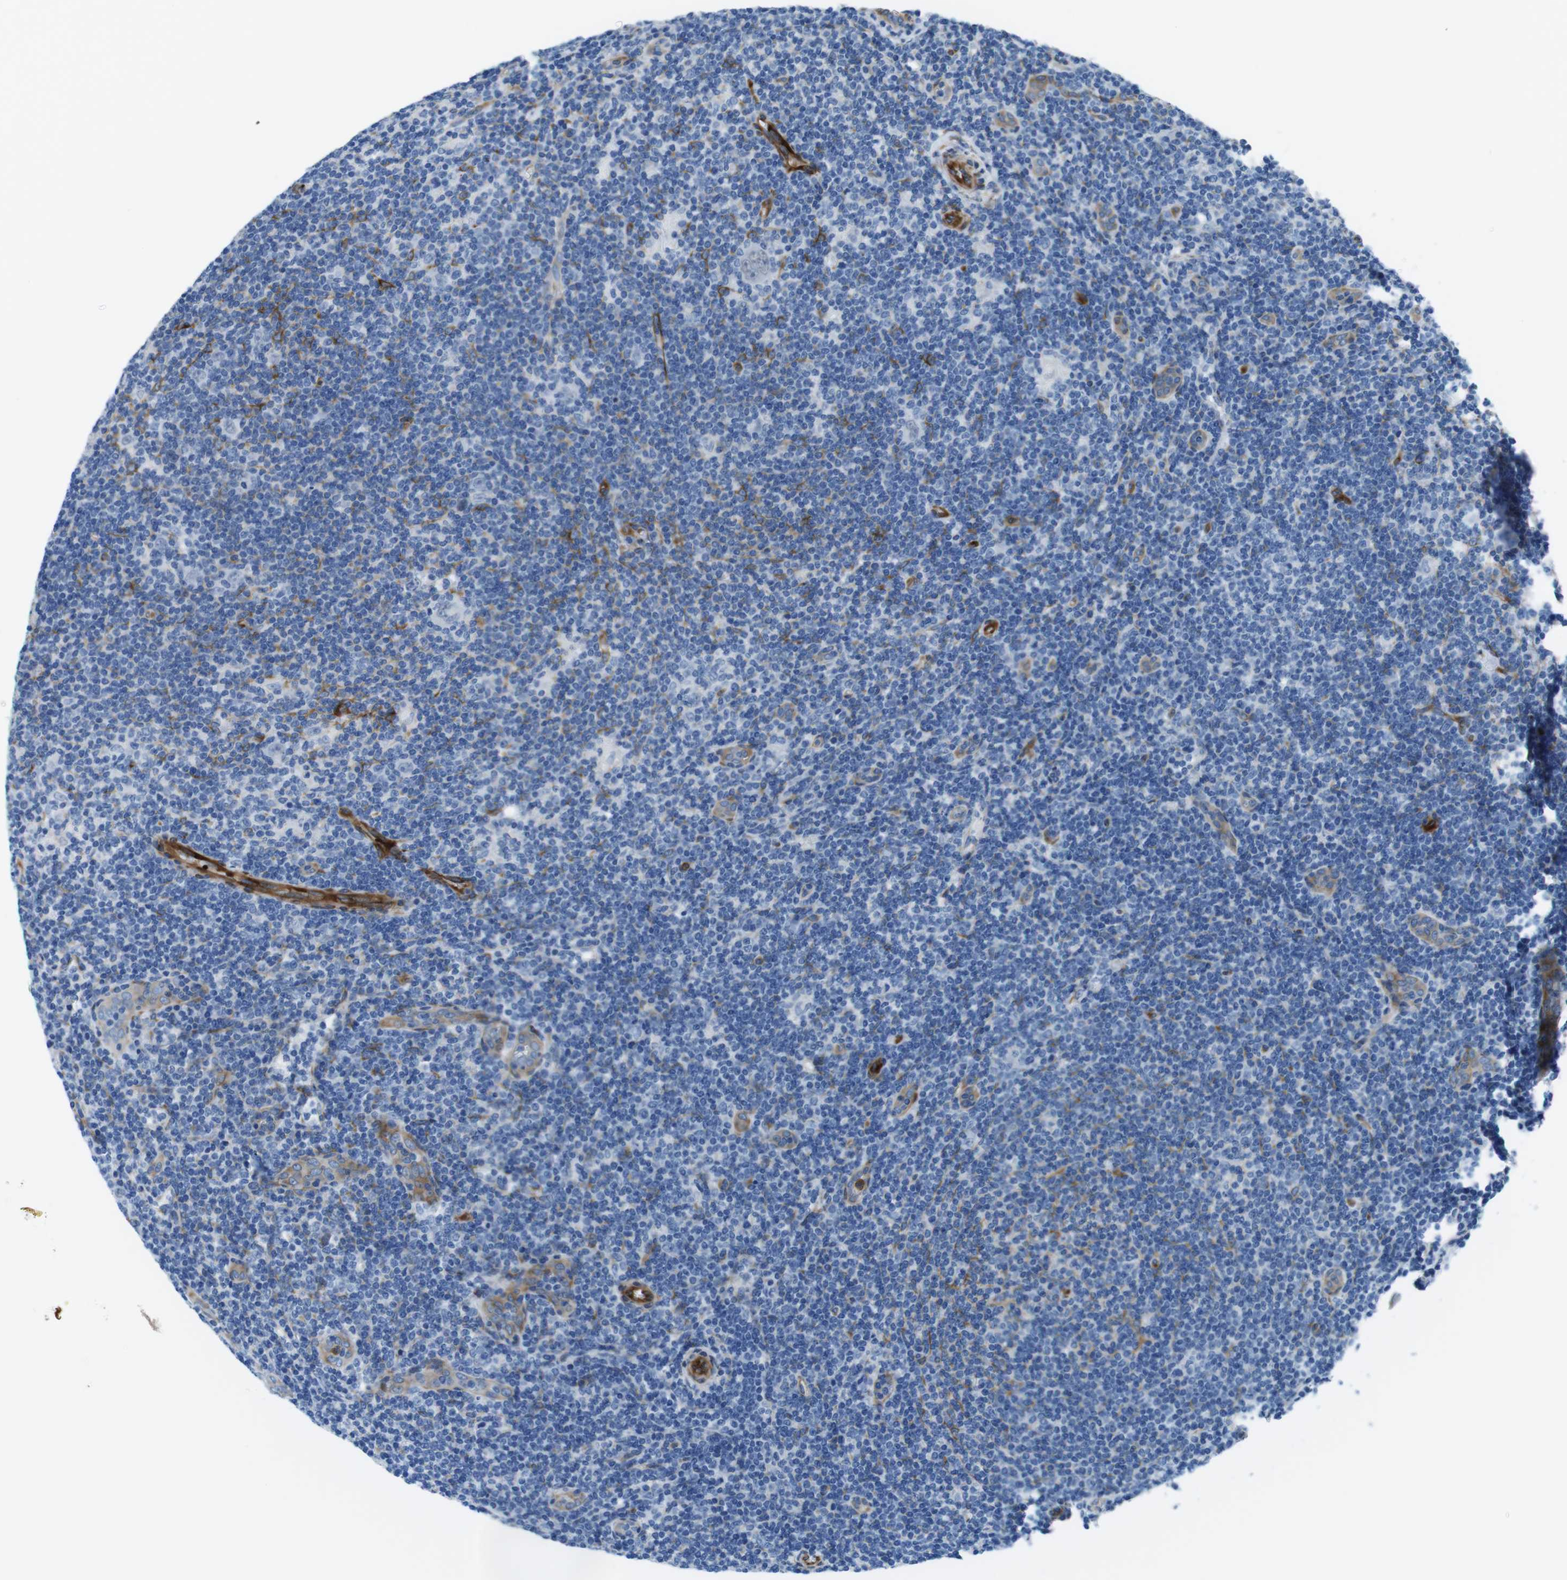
{"staining": {"intensity": "negative", "quantity": "none", "location": "none"}, "tissue": "lymphoma", "cell_type": "Tumor cells", "image_type": "cancer", "snomed": [{"axis": "morphology", "description": "Hodgkin's disease, NOS"}, {"axis": "topography", "description": "Lymph node"}], "caption": "Hodgkin's disease was stained to show a protein in brown. There is no significant expression in tumor cells.", "gene": "EMP2", "patient": {"sex": "female", "age": 57}}